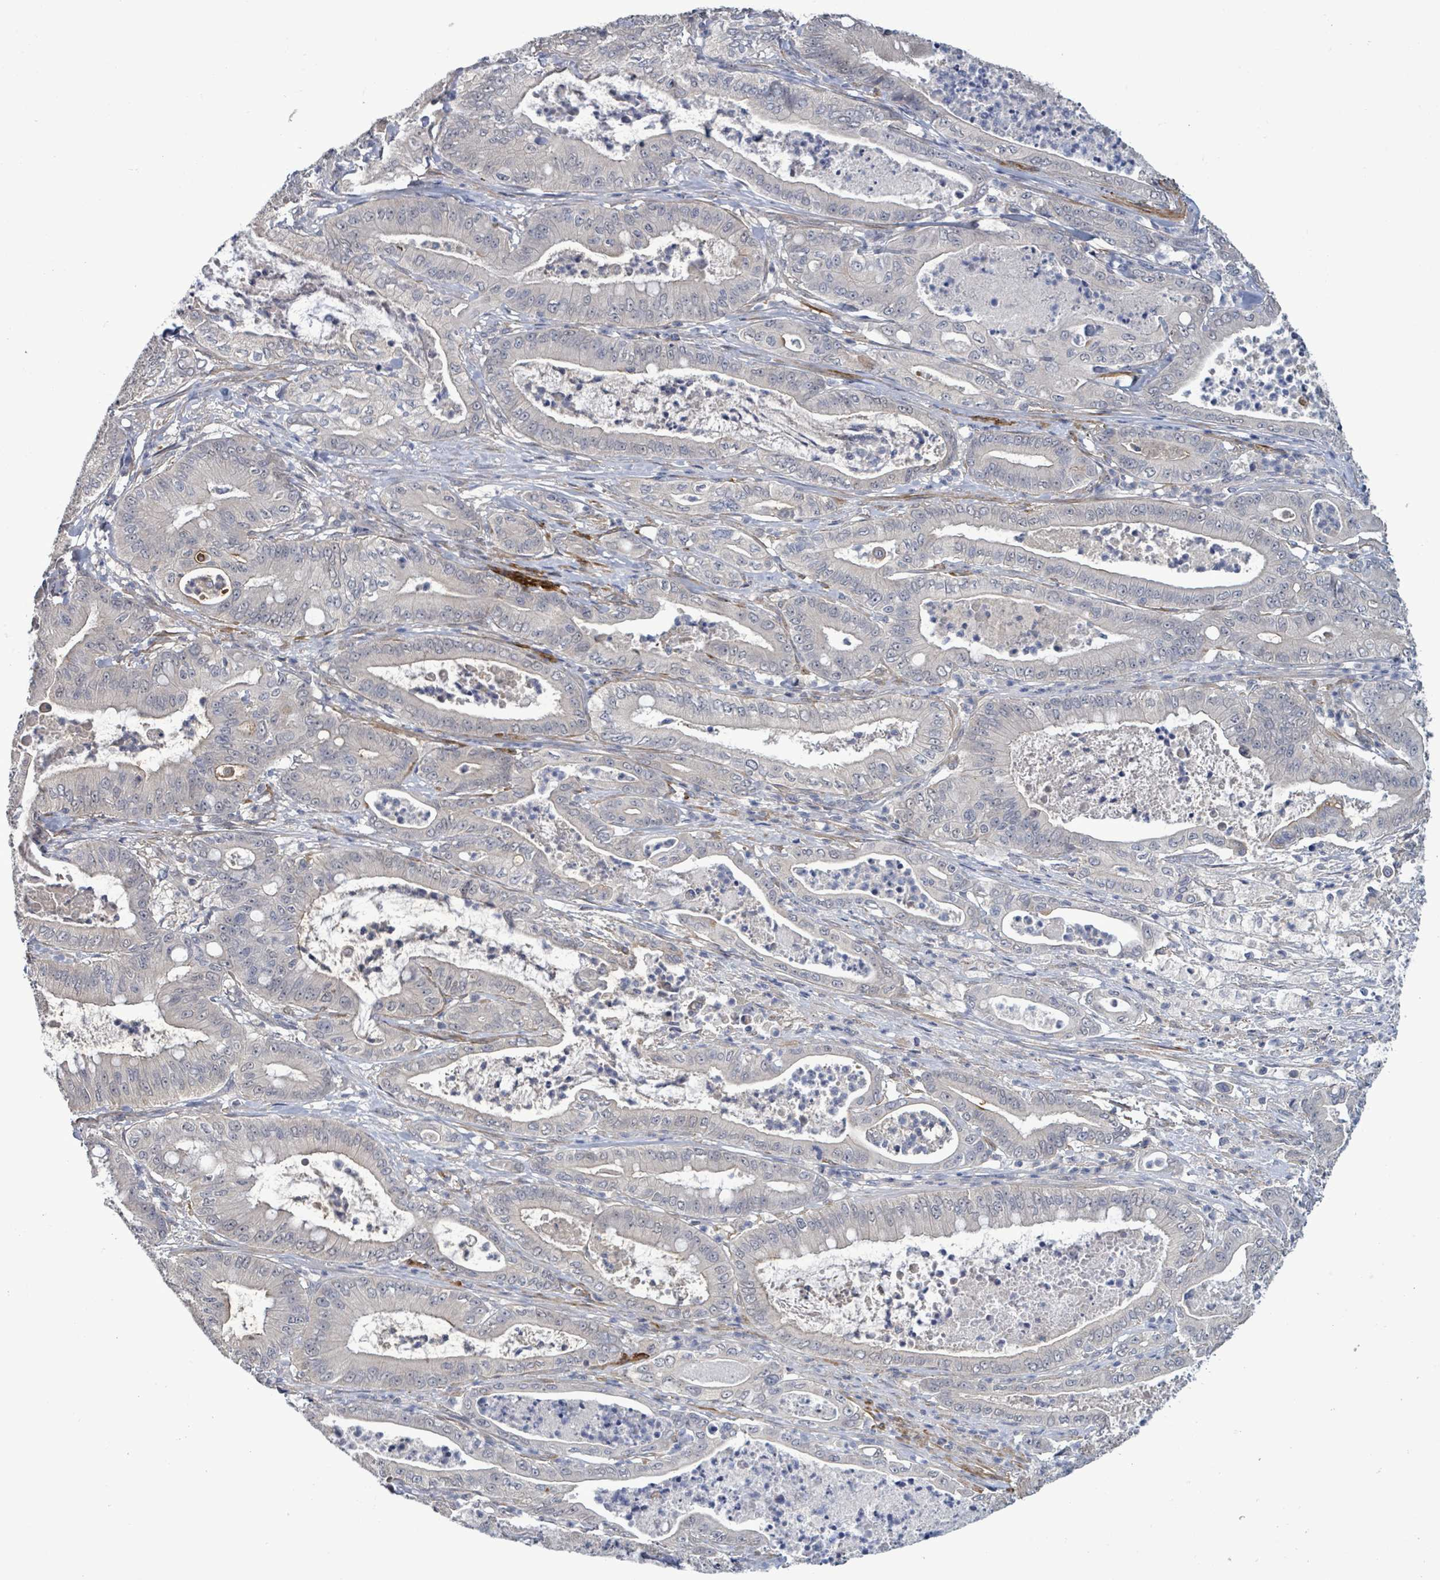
{"staining": {"intensity": "negative", "quantity": "none", "location": "none"}, "tissue": "pancreatic cancer", "cell_type": "Tumor cells", "image_type": "cancer", "snomed": [{"axis": "morphology", "description": "Adenocarcinoma, NOS"}, {"axis": "topography", "description": "Pancreas"}], "caption": "Adenocarcinoma (pancreatic) was stained to show a protein in brown. There is no significant positivity in tumor cells.", "gene": "AMMECR1", "patient": {"sex": "male", "age": 71}}